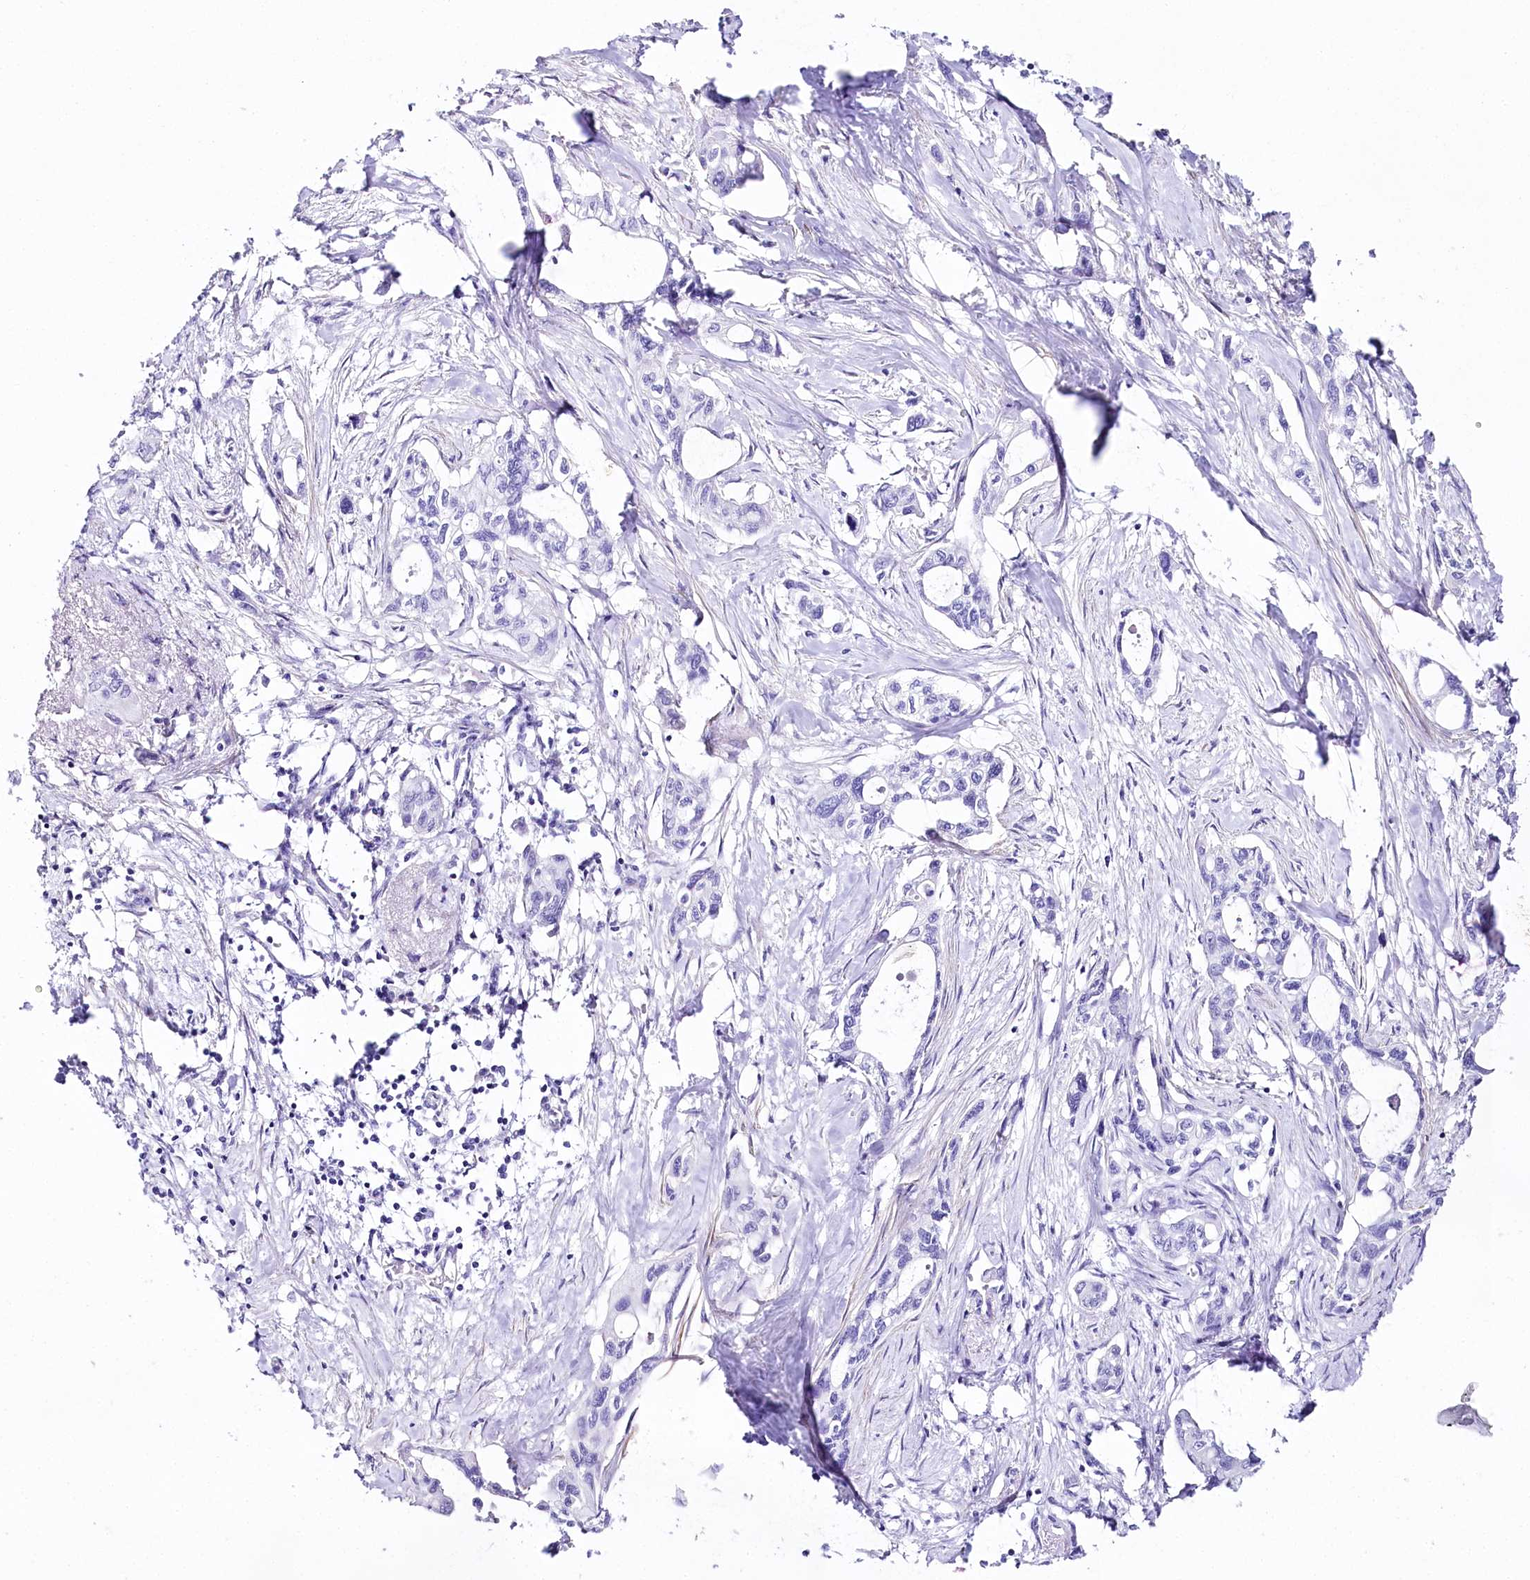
{"staining": {"intensity": "negative", "quantity": "none", "location": "none"}, "tissue": "pancreatic cancer", "cell_type": "Tumor cells", "image_type": "cancer", "snomed": [{"axis": "morphology", "description": "Adenocarcinoma, NOS"}, {"axis": "topography", "description": "Pancreas"}], "caption": "Immunohistochemical staining of adenocarcinoma (pancreatic) shows no significant expression in tumor cells. The staining is performed using DAB brown chromogen with nuclei counter-stained in using hematoxylin.", "gene": "CSN3", "patient": {"sex": "male", "age": 75}}